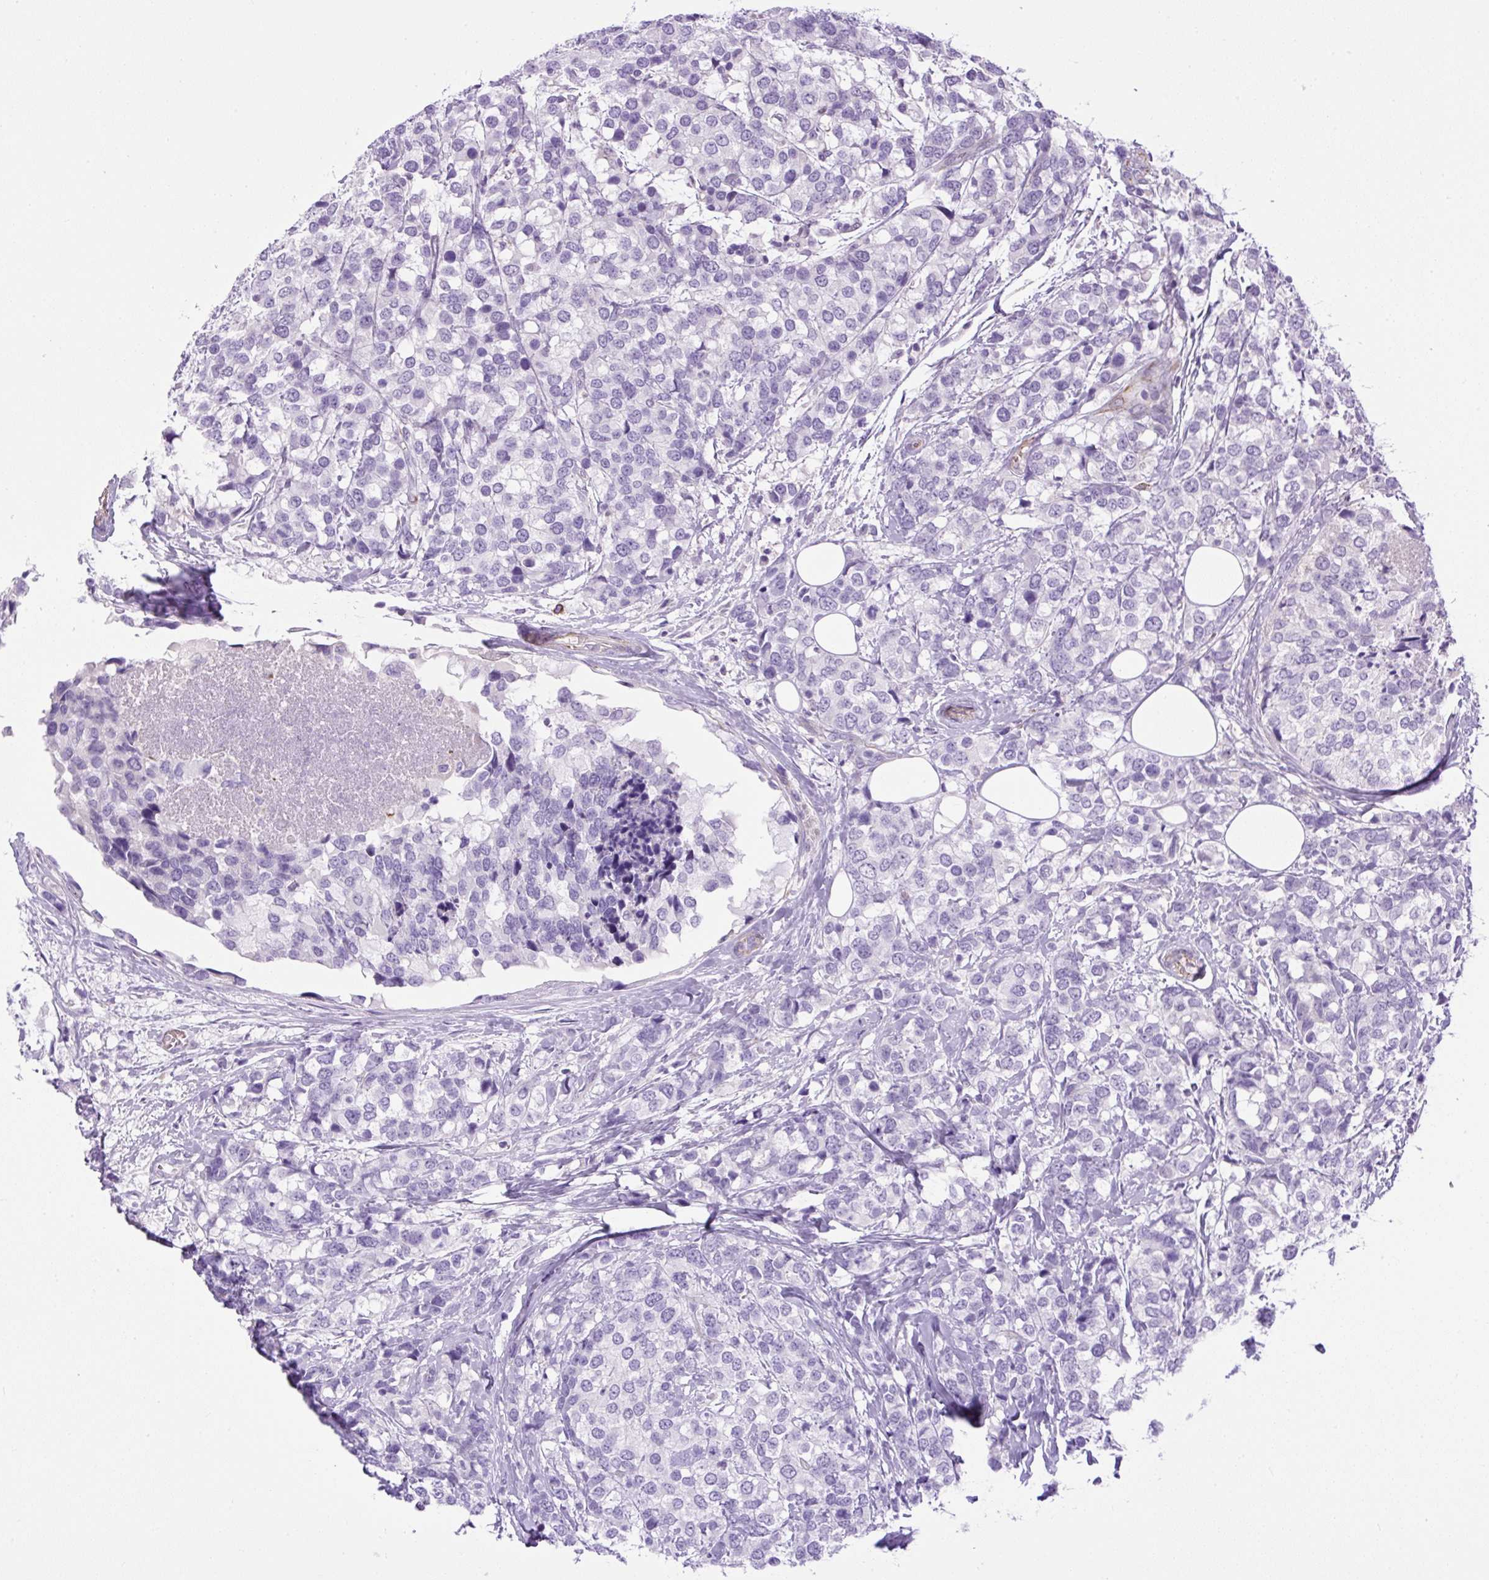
{"staining": {"intensity": "negative", "quantity": "none", "location": "none"}, "tissue": "breast cancer", "cell_type": "Tumor cells", "image_type": "cancer", "snomed": [{"axis": "morphology", "description": "Lobular carcinoma"}, {"axis": "topography", "description": "Breast"}], "caption": "High magnification brightfield microscopy of lobular carcinoma (breast) stained with DAB (brown) and counterstained with hematoxylin (blue): tumor cells show no significant staining.", "gene": "VWA7", "patient": {"sex": "female", "age": 59}}